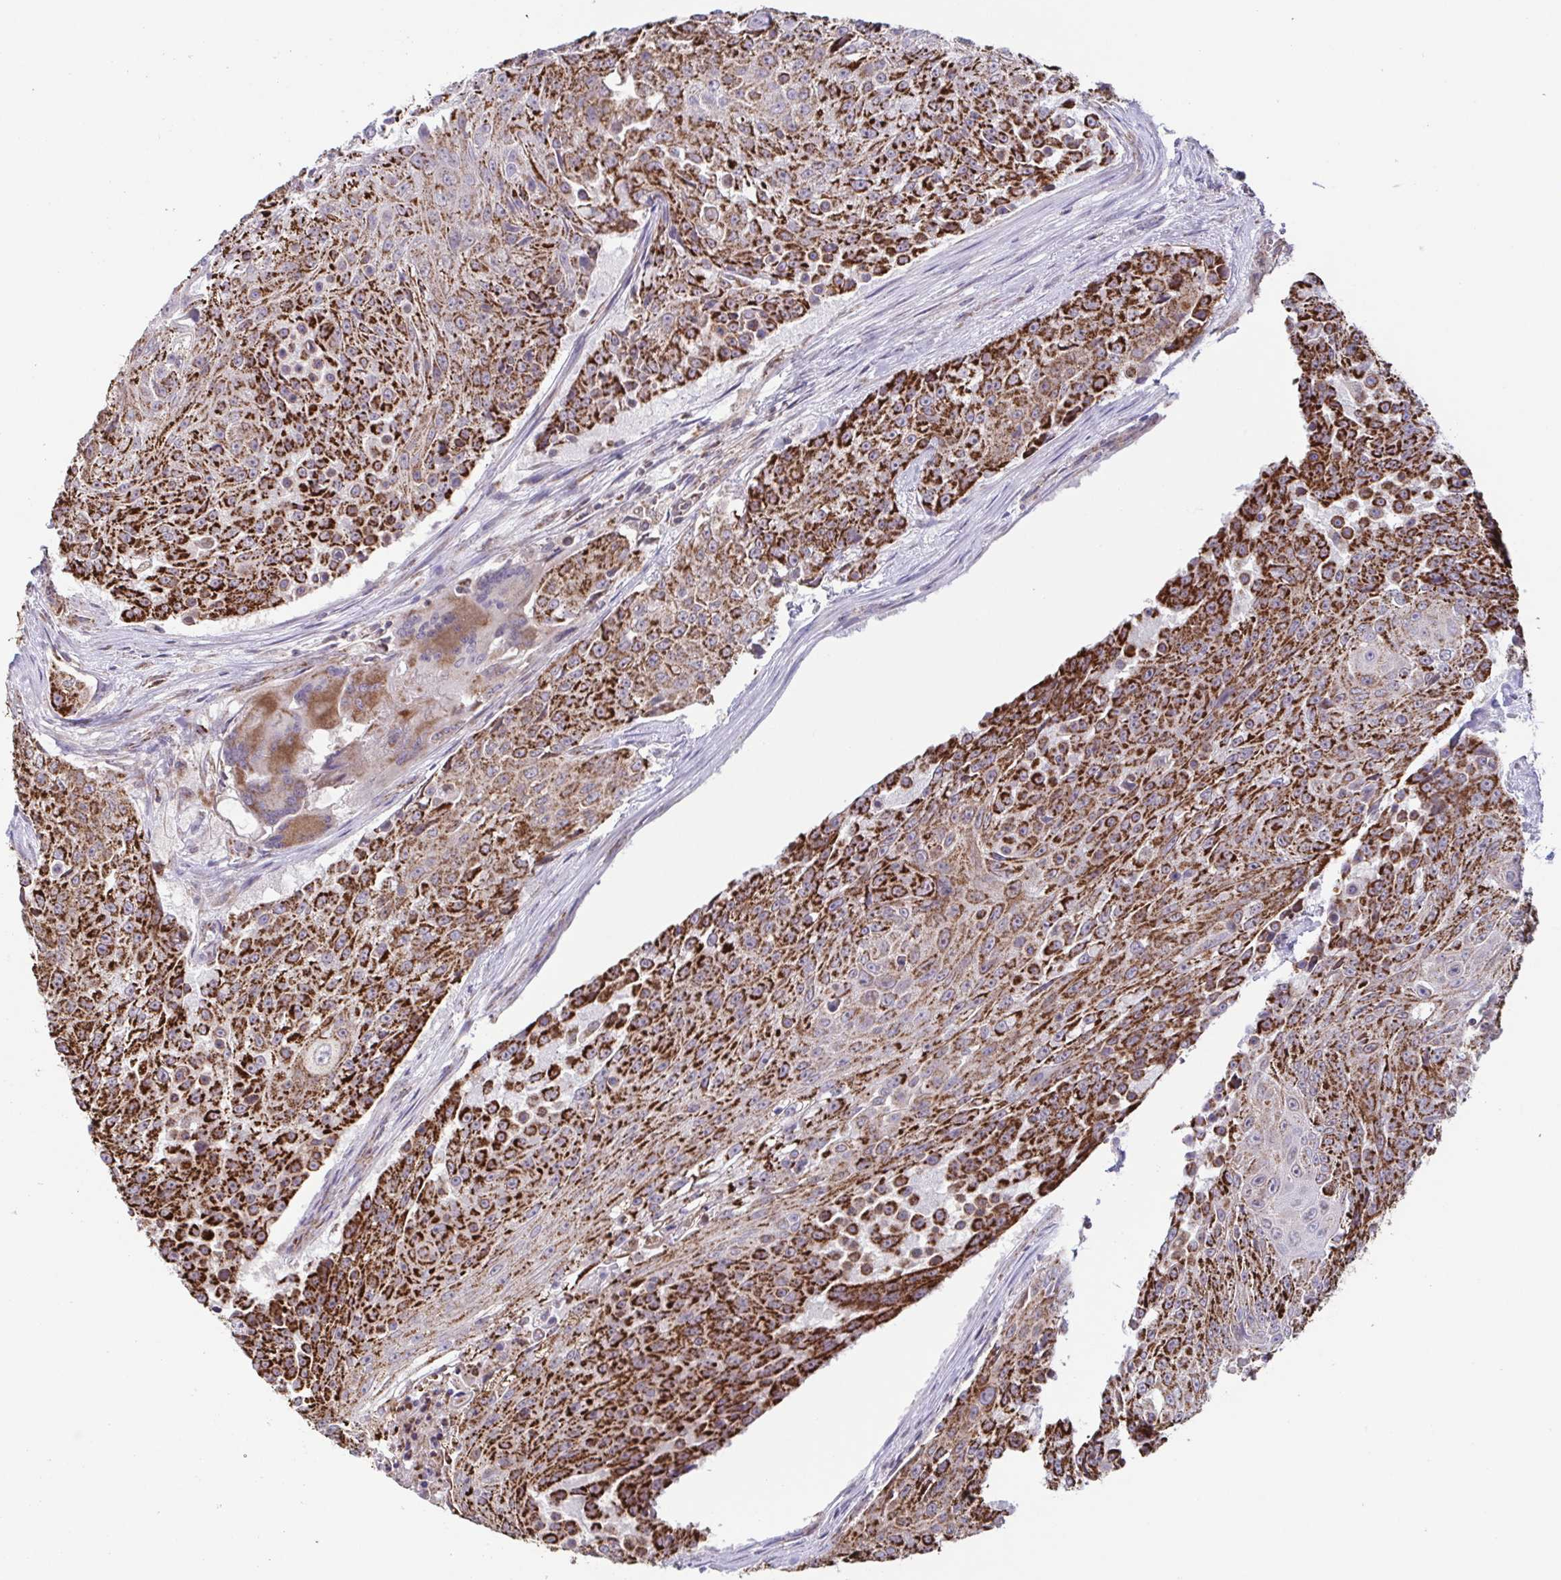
{"staining": {"intensity": "strong", "quantity": ">75%", "location": "cytoplasmic/membranous"}, "tissue": "urothelial cancer", "cell_type": "Tumor cells", "image_type": "cancer", "snomed": [{"axis": "morphology", "description": "Urothelial carcinoma, High grade"}, {"axis": "topography", "description": "Urinary bladder"}], "caption": "High-grade urothelial carcinoma stained for a protein (brown) reveals strong cytoplasmic/membranous positive positivity in approximately >75% of tumor cells.", "gene": "DIP2B", "patient": {"sex": "female", "age": 63}}